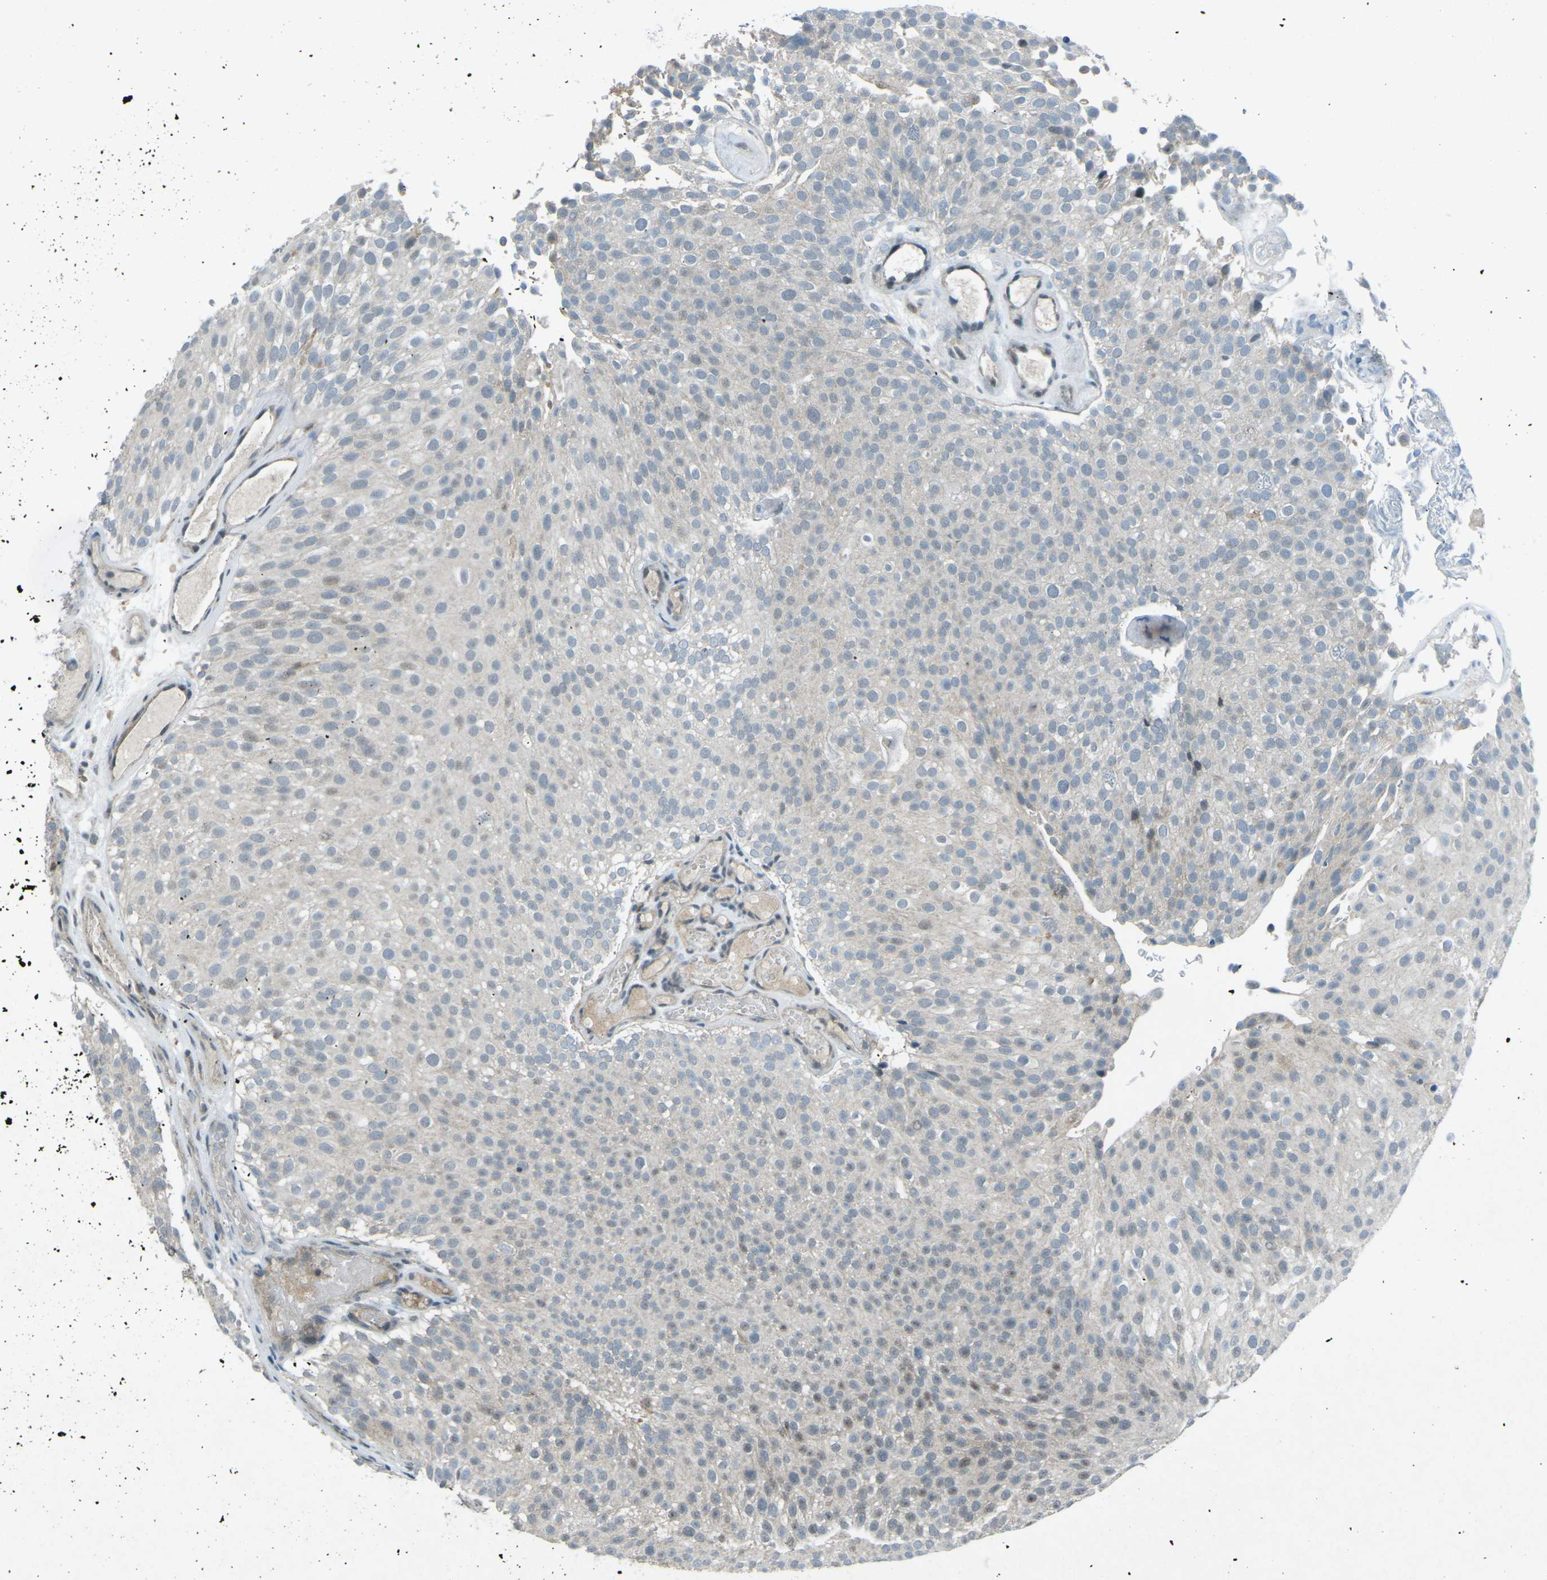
{"staining": {"intensity": "weak", "quantity": "<25%", "location": "cytoplasmic/membranous,nuclear"}, "tissue": "urothelial cancer", "cell_type": "Tumor cells", "image_type": "cancer", "snomed": [{"axis": "morphology", "description": "Urothelial carcinoma, Low grade"}, {"axis": "topography", "description": "Urinary bladder"}], "caption": "This histopathology image is of urothelial cancer stained with IHC to label a protein in brown with the nuclei are counter-stained blue. There is no expression in tumor cells.", "gene": "PRKCA", "patient": {"sex": "male", "age": 78}}